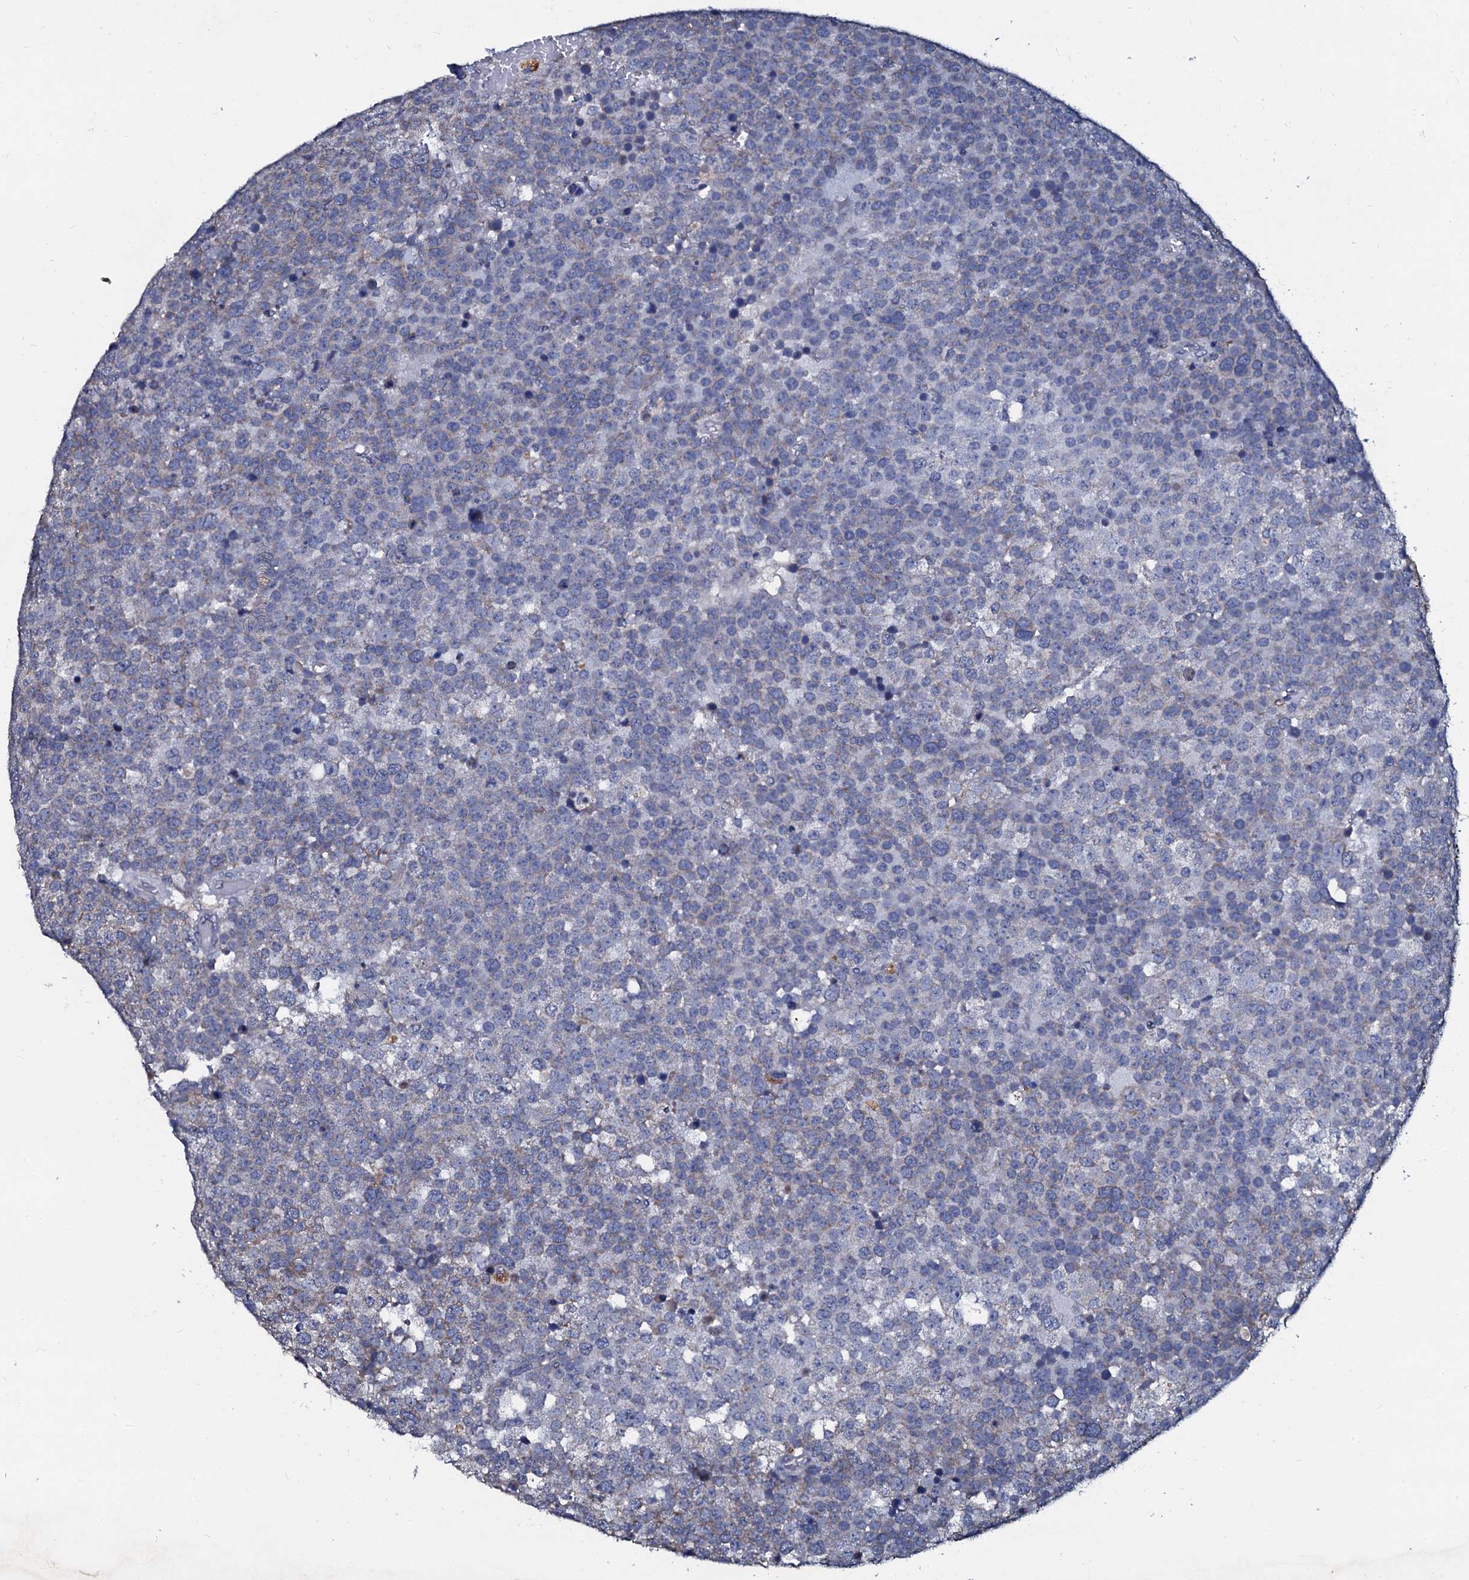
{"staining": {"intensity": "negative", "quantity": "none", "location": "none"}, "tissue": "testis cancer", "cell_type": "Tumor cells", "image_type": "cancer", "snomed": [{"axis": "morphology", "description": "Seminoma, NOS"}, {"axis": "topography", "description": "Testis"}], "caption": "Testis cancer (seminoma) was stained to show a protein in brown. There is no significant positivity in tumor cells.", "gene": "SLC37A4", "patient": {"sex": "male", "age": 71}}